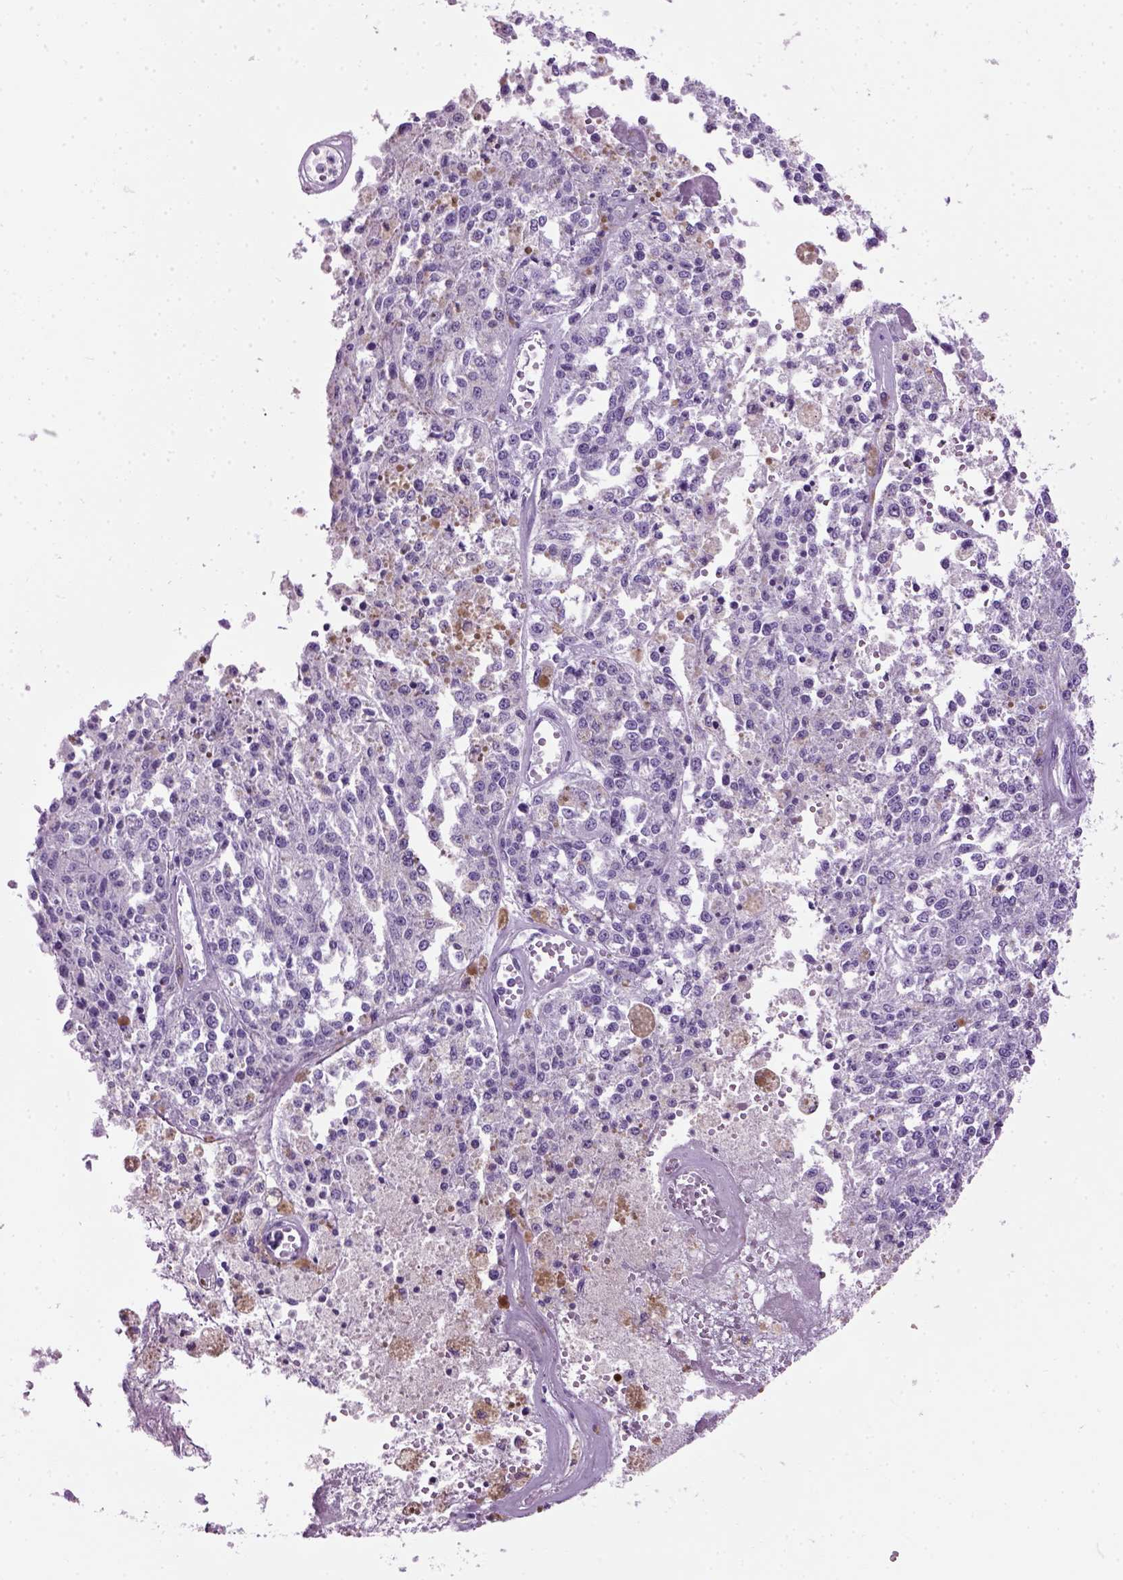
{"staining": {"intensity": "negative", "quantity": "none", "location": "none"}, "tissue": "melanoma", "cell_type": "Tumor cells", "image_type": "cancer", "snomed": [{"axis": "morphology", "description": "Malignant melanoma, Metastatic site"}, {"axis": "topography", "description": "Lymph node"}], "caption": "The photomicrograph displays no significant staining in tumor cells of melanoma.", "gene": "GABRB2", "patient": {"sex": "female", "age": 64}}